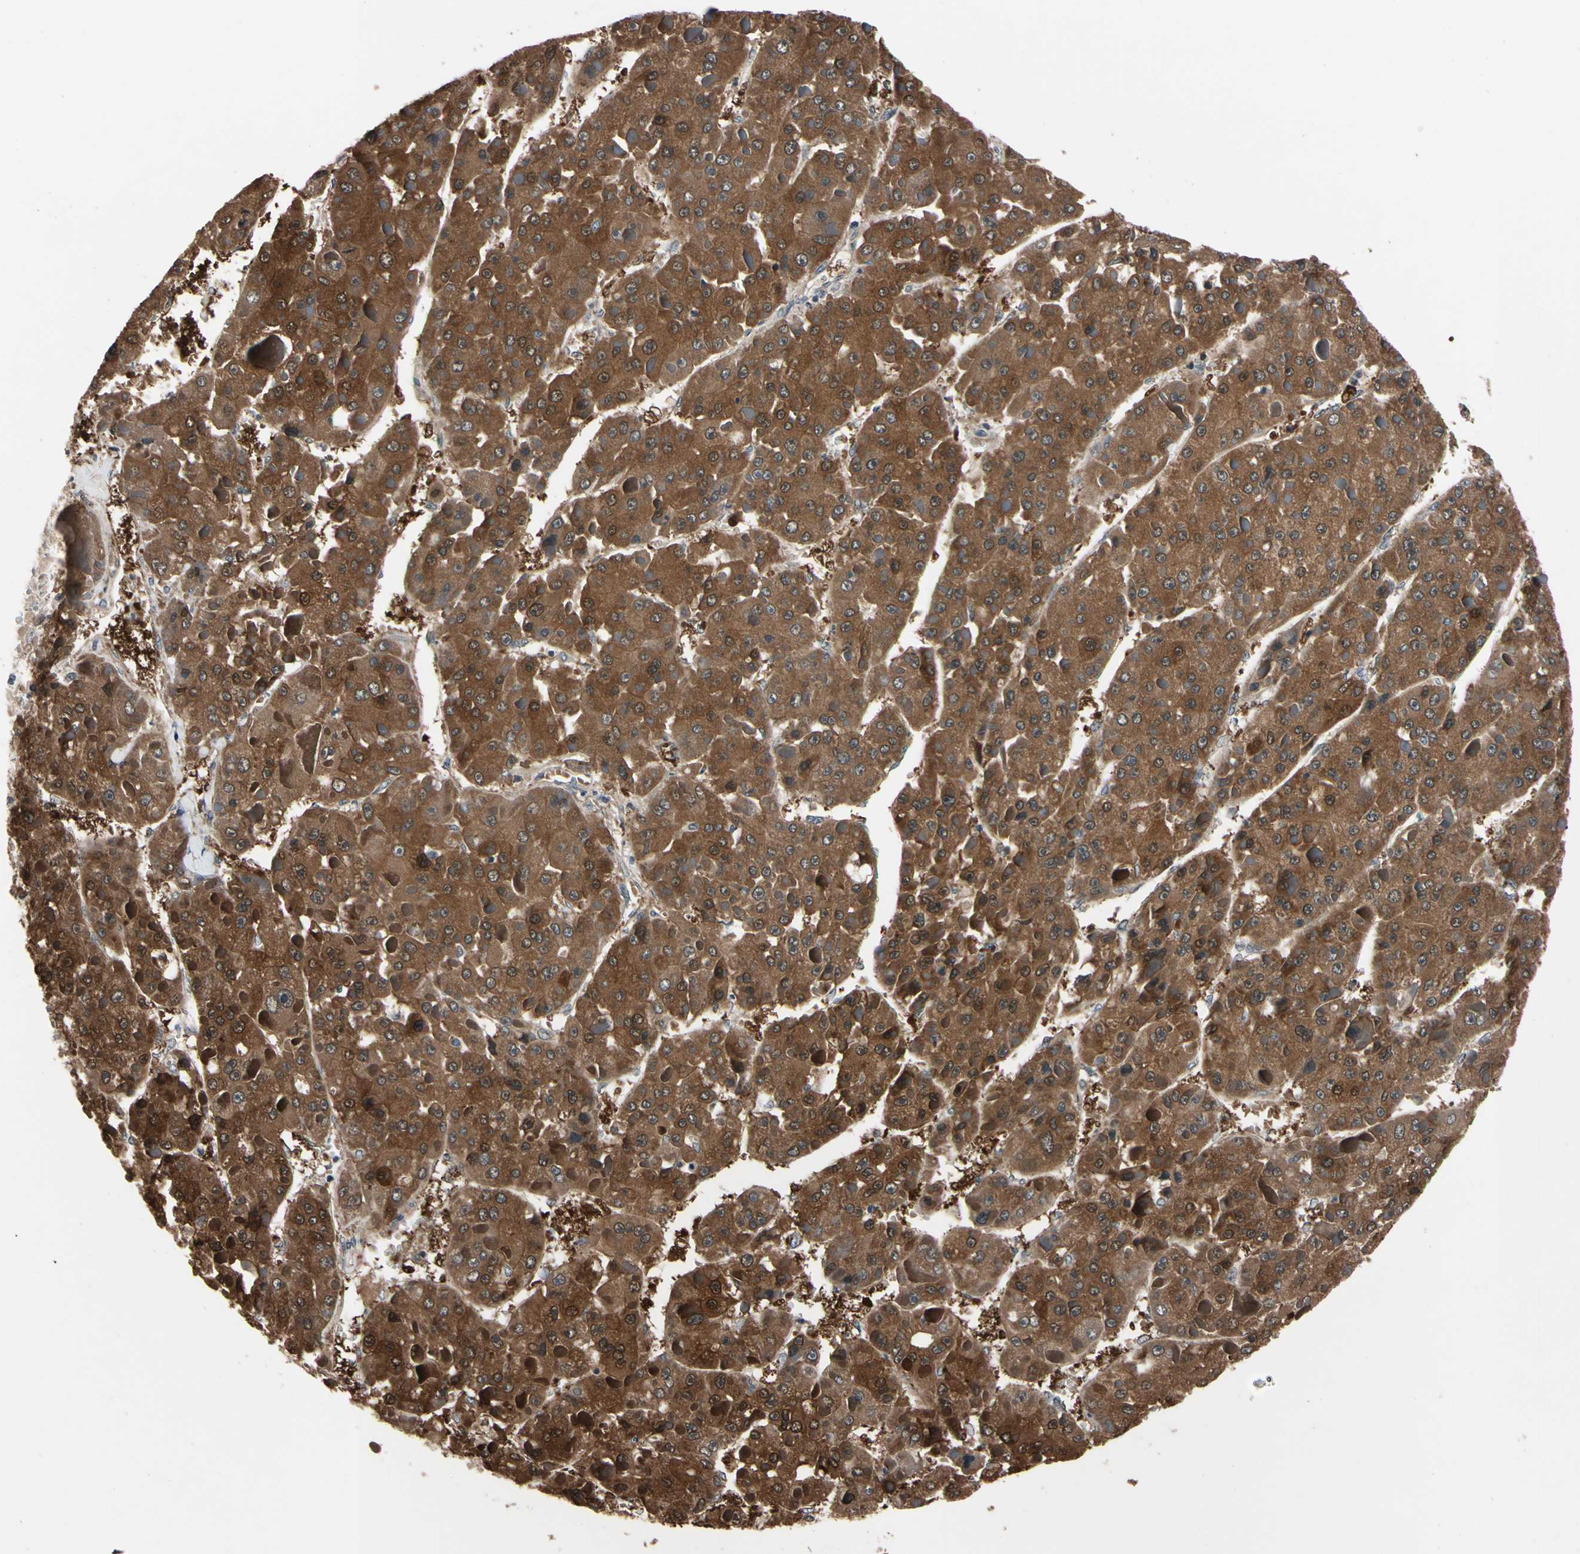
{"staining": {"intensity": "moderate", "quantity": ">75%", "location": "cytoplasmic/membranous,nuclear"}, "tissue": "liver cancer", "cell_type": "Tumor cells", "image_type": "cancer", "snomed": [{"axis": "morphology", "description": "Carcinoma, Hepatocellular, NOS"}, {"axis": "topography", "description": "Liver"}], "caption": "Protein expression analysis of human liver cancer reveals moderate cytoplasmic/membranous and nuclear staining in about >75% of tumor cells.", "gene": "PRDX6", "patient": {"sex": "female", "age": 73}}